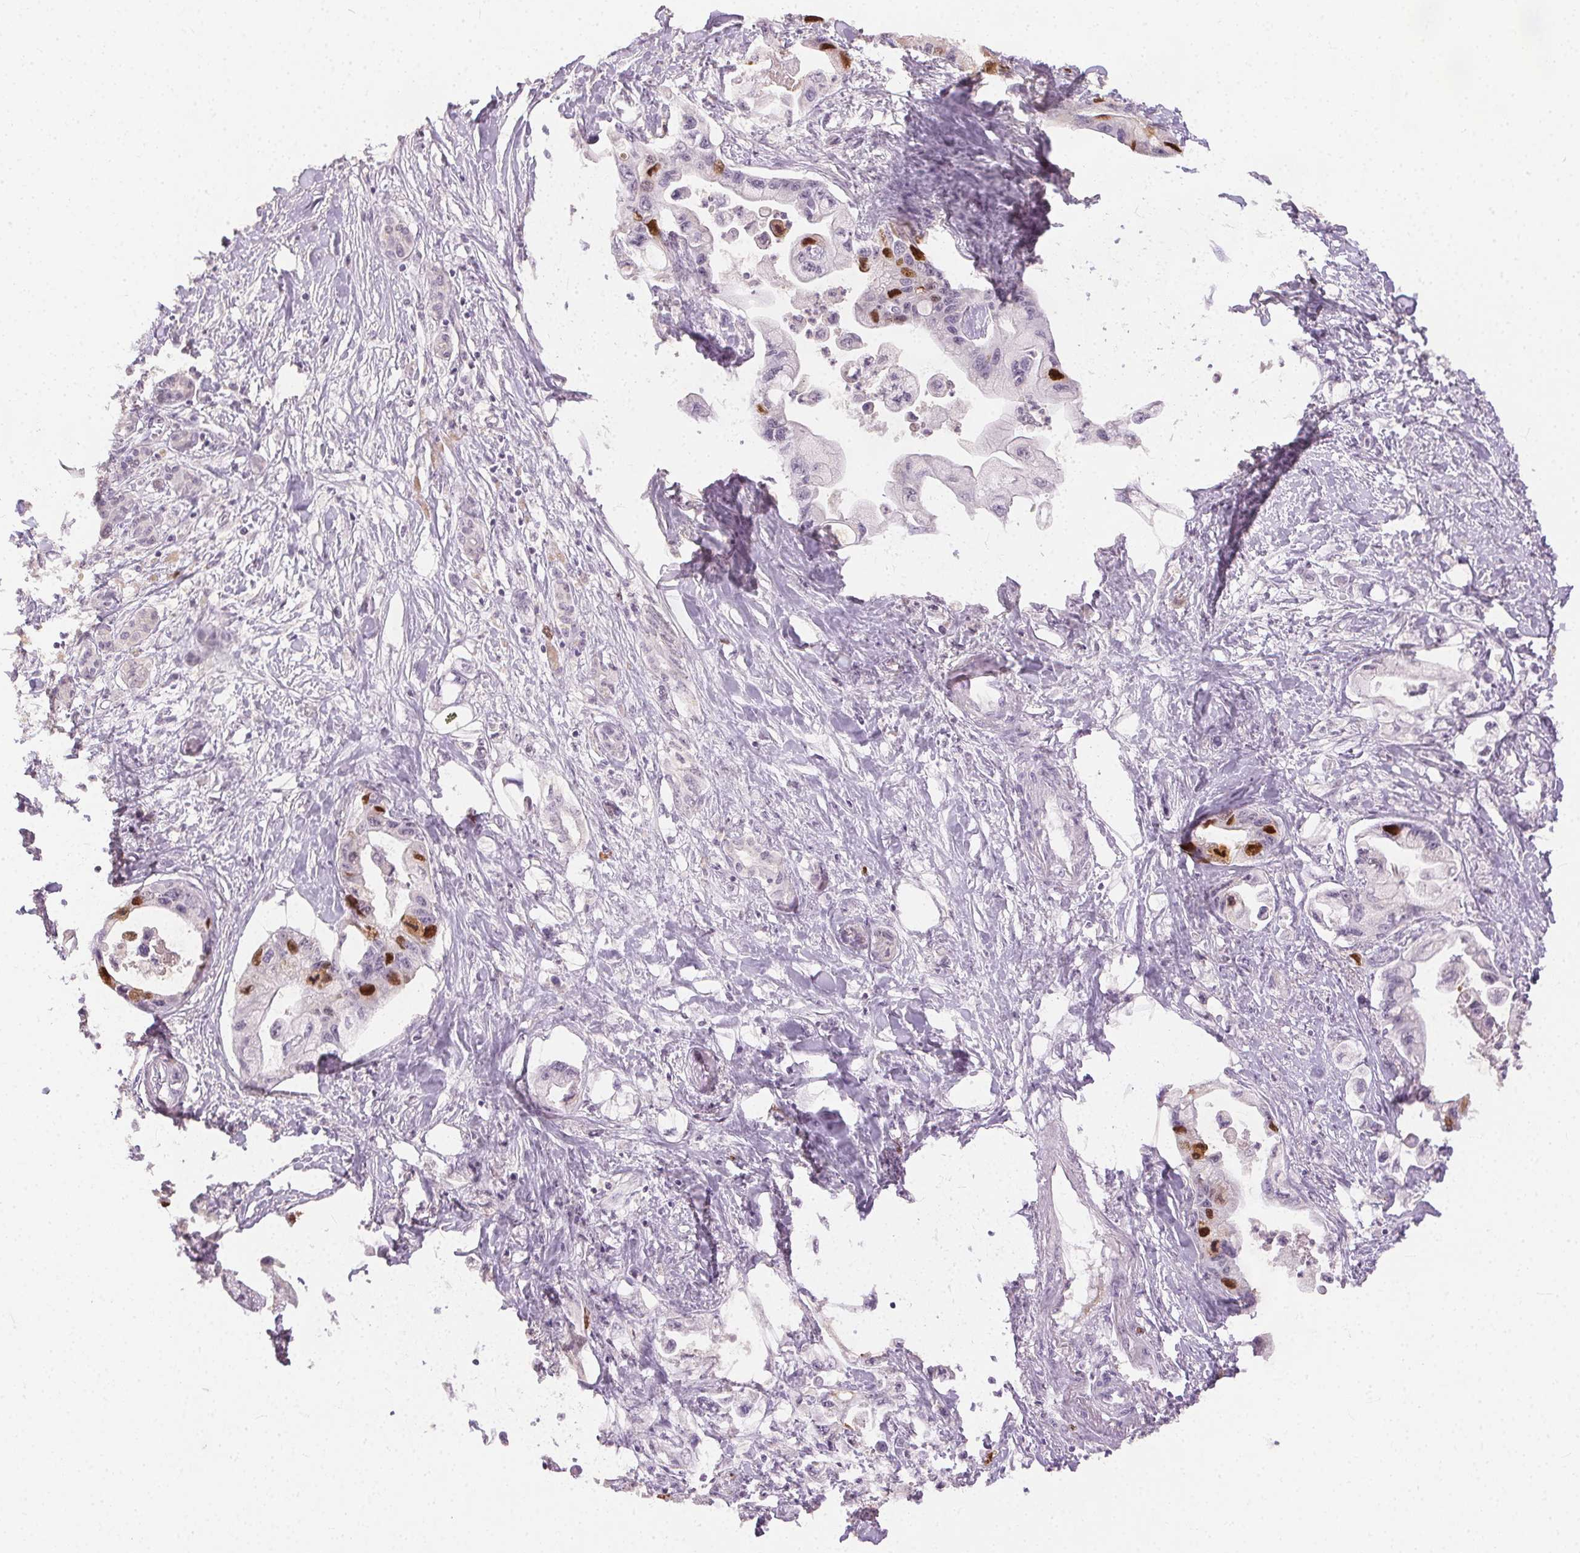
{"staining": {"intensity": "strong", "quantity": "<25%", "location": "nuclear"}, "tissue": "pancreatic cancer", "cell_type": "Tumor cells", "image_type": "cancer", "snomed": [{"axis": "morphology", "description": "Adenocarcinoma, NOS"}, {"axis": "topography", "description": "Pancreas"}], "caption": "A medium amount of strong nuclear positivity is seen in approximately <25% of tumor cells in adenocarcinoma (pancreatic) tissue.", "gene": "ANLN", "patient": {"sex": "male", "age": 61}}